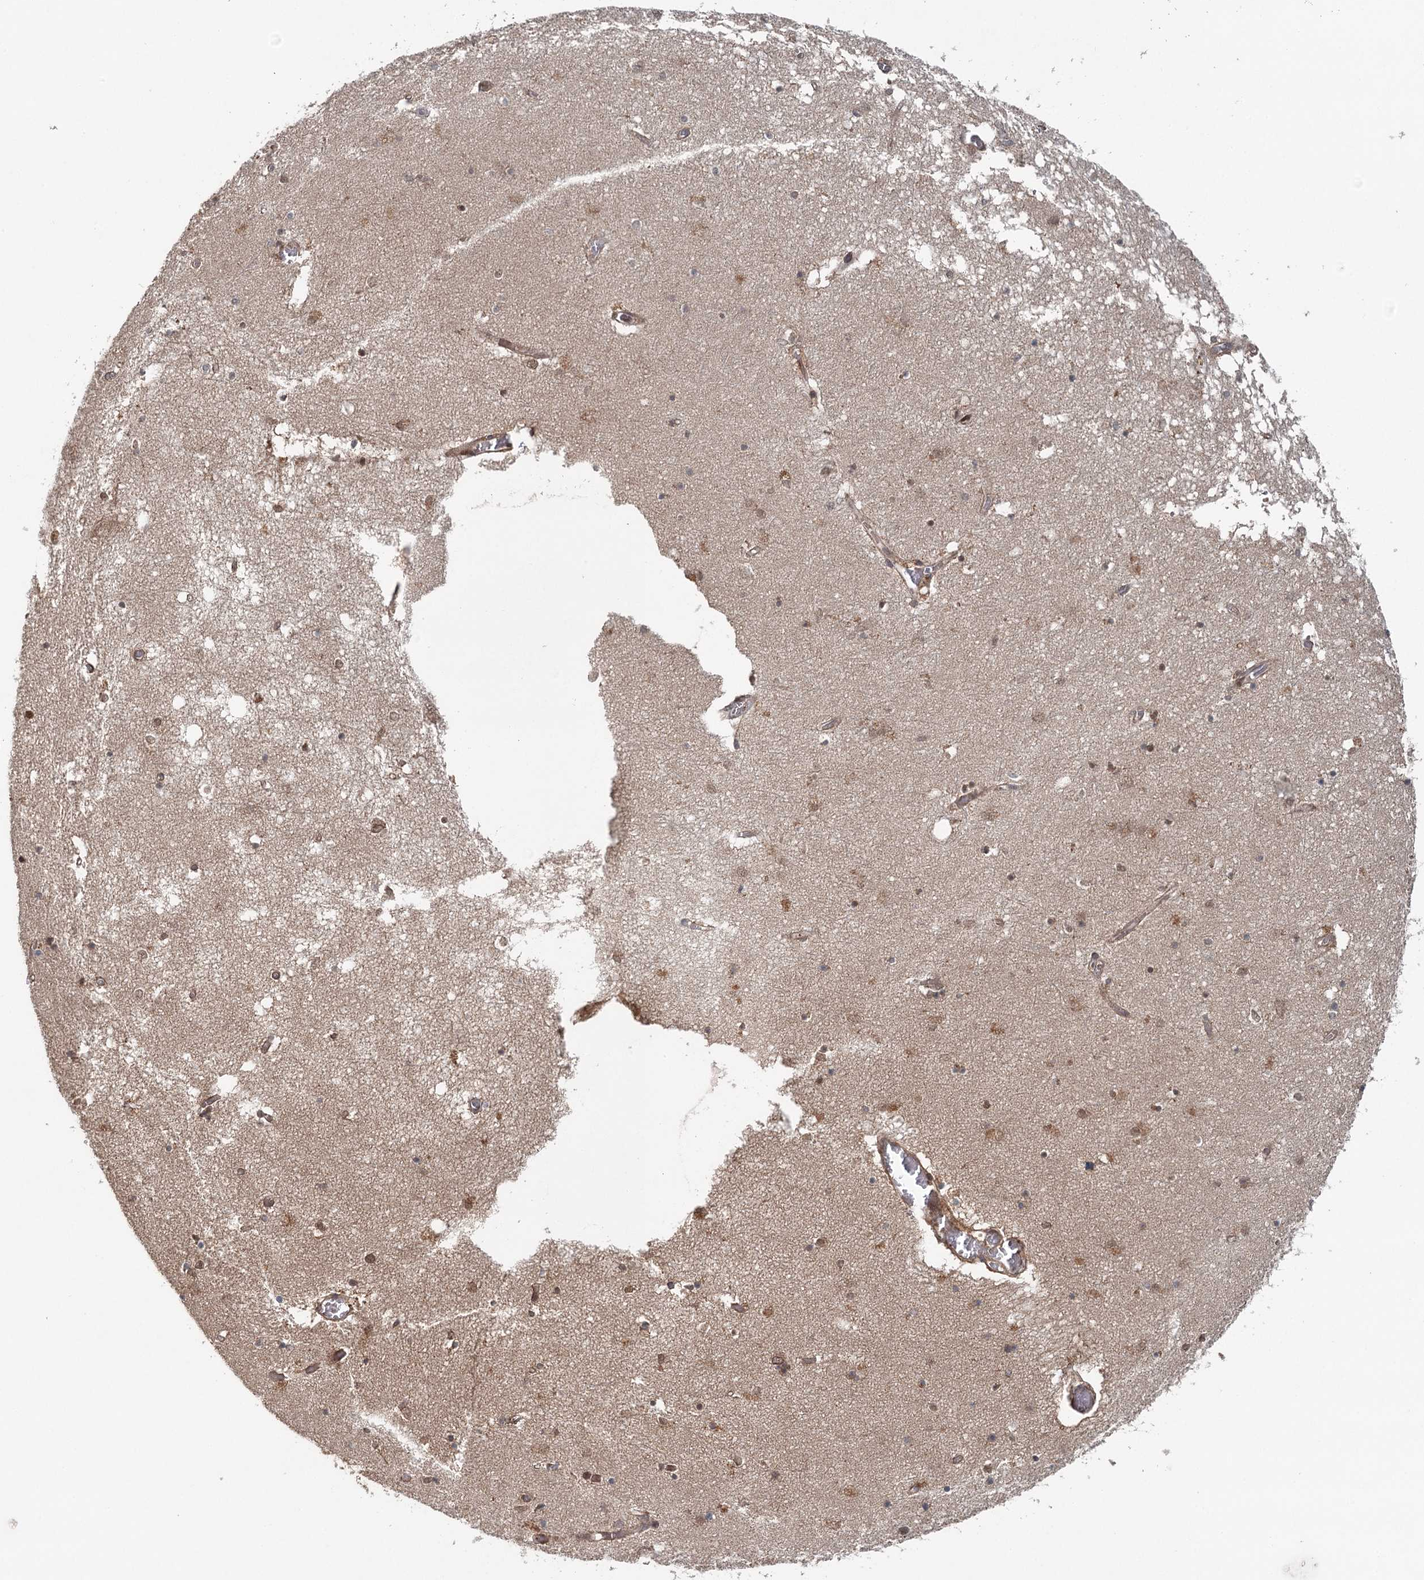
{"staining": {"intensity": "moderate", "quantity": "<25%", "location": "cytoplasmic/membranous"}, "tissue": "hippocampus", "cell_type": "Glial cells", "image_type": "normal", "snomed": [{"axis": "morphology", "description": "Normal tissue, NOS"}, {"axis": "topography", "description": "Hippocampus"}], "caption": "Protein staining of benign hippocampus demonstrates moderate cytoplasmic/membranous staining in about <25% of glial cells.", "gene": "ENSG00000273217", "patient": {"sex": "male", "age": 70}}